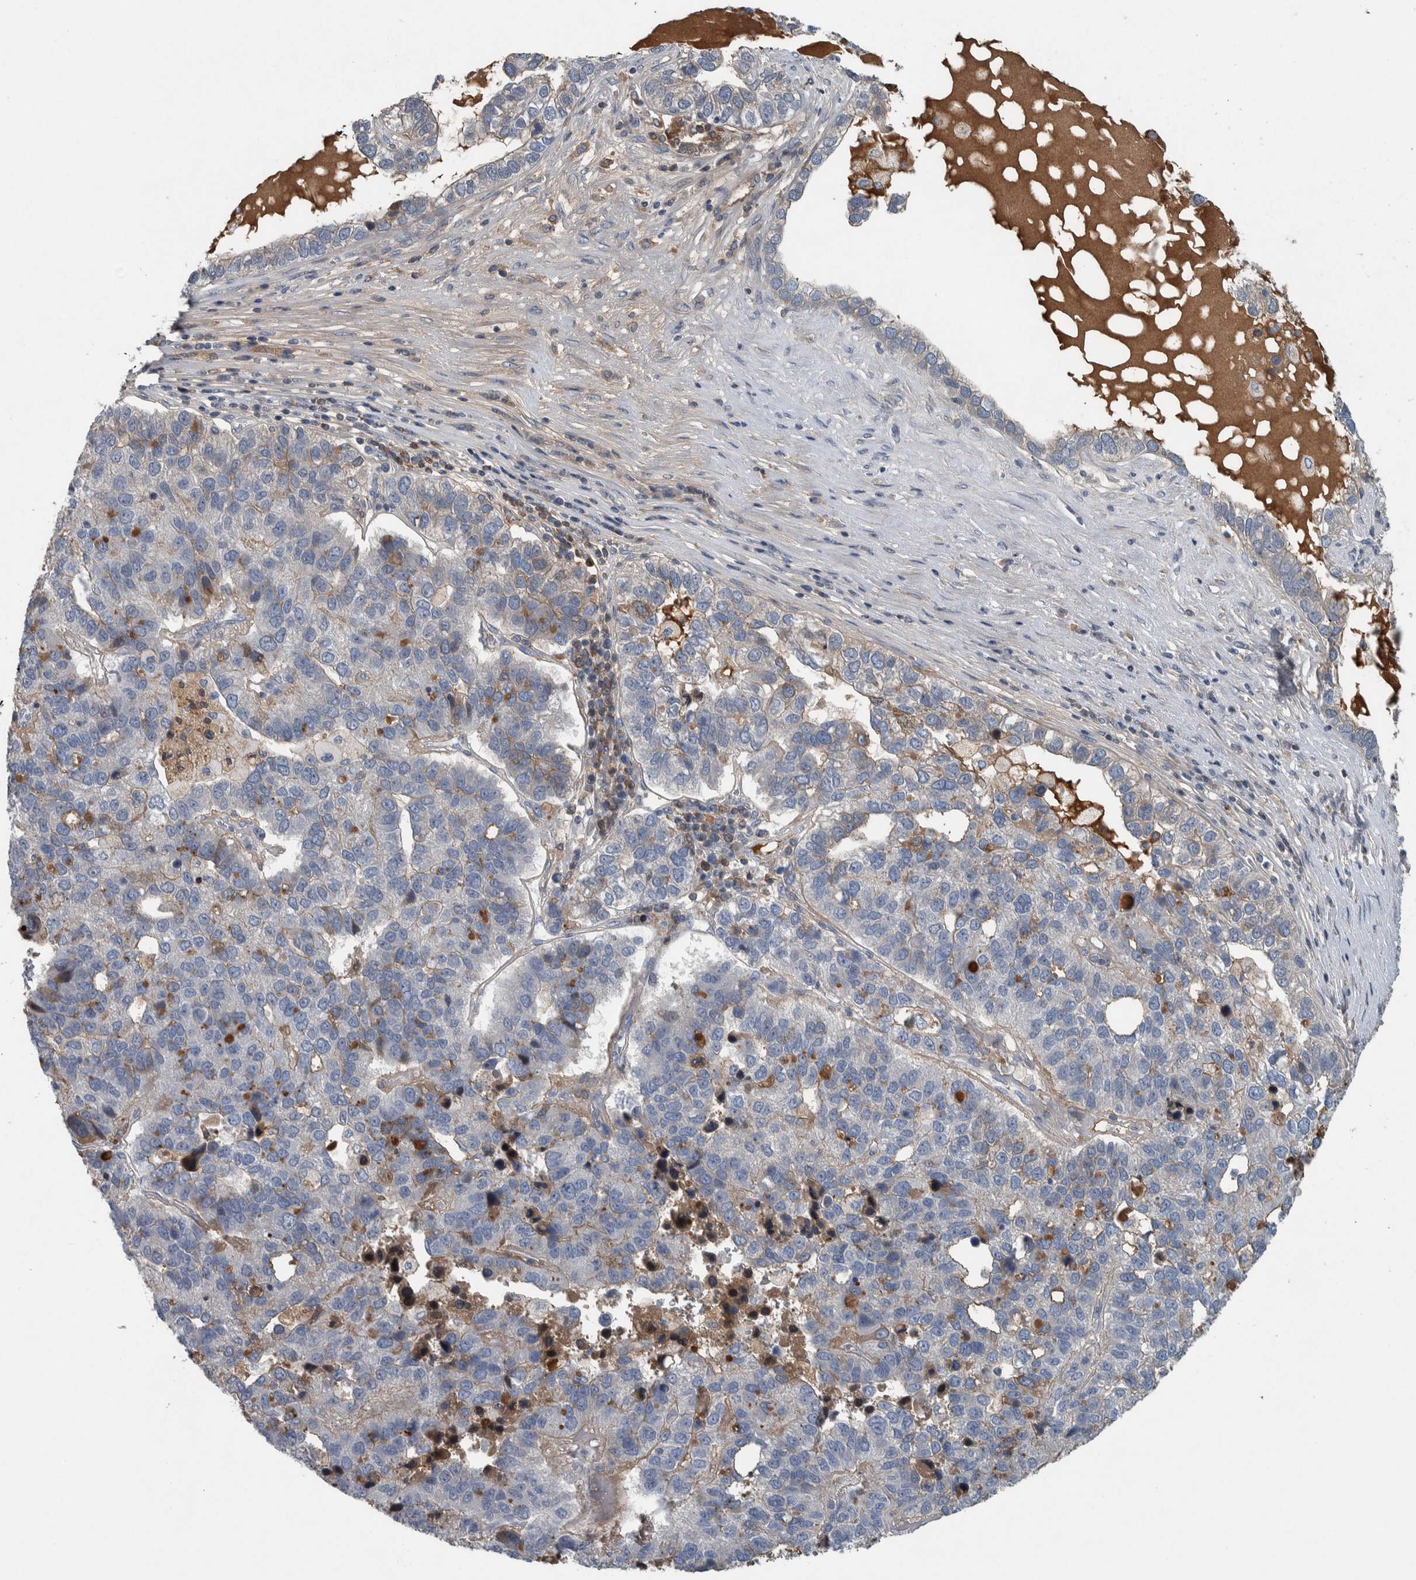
{"staining": {"intensity": "negative", "quantity": "none", "location": "none"}, "tissue": "pancreatic cancer", "cell_type": "Tumor cells", "image_type": "cancer", "snomed": [{"axis": "morphology", "description": "Adenocarcinoma, NOS"}, {"axis": "topography", "description": "Pancreas"}], "caption": "A high-resolution photomicrograph shows immunohistochemistry staining of adenocarcinoma (pancreatic), which shows no significant staining in tumor cells. The staining is performed using DAB brown chromogen with nuclei counter-stained in using hematoxylin.", "gene": "SERPINC1", "patient": {"sex": "female", "age": 61}}